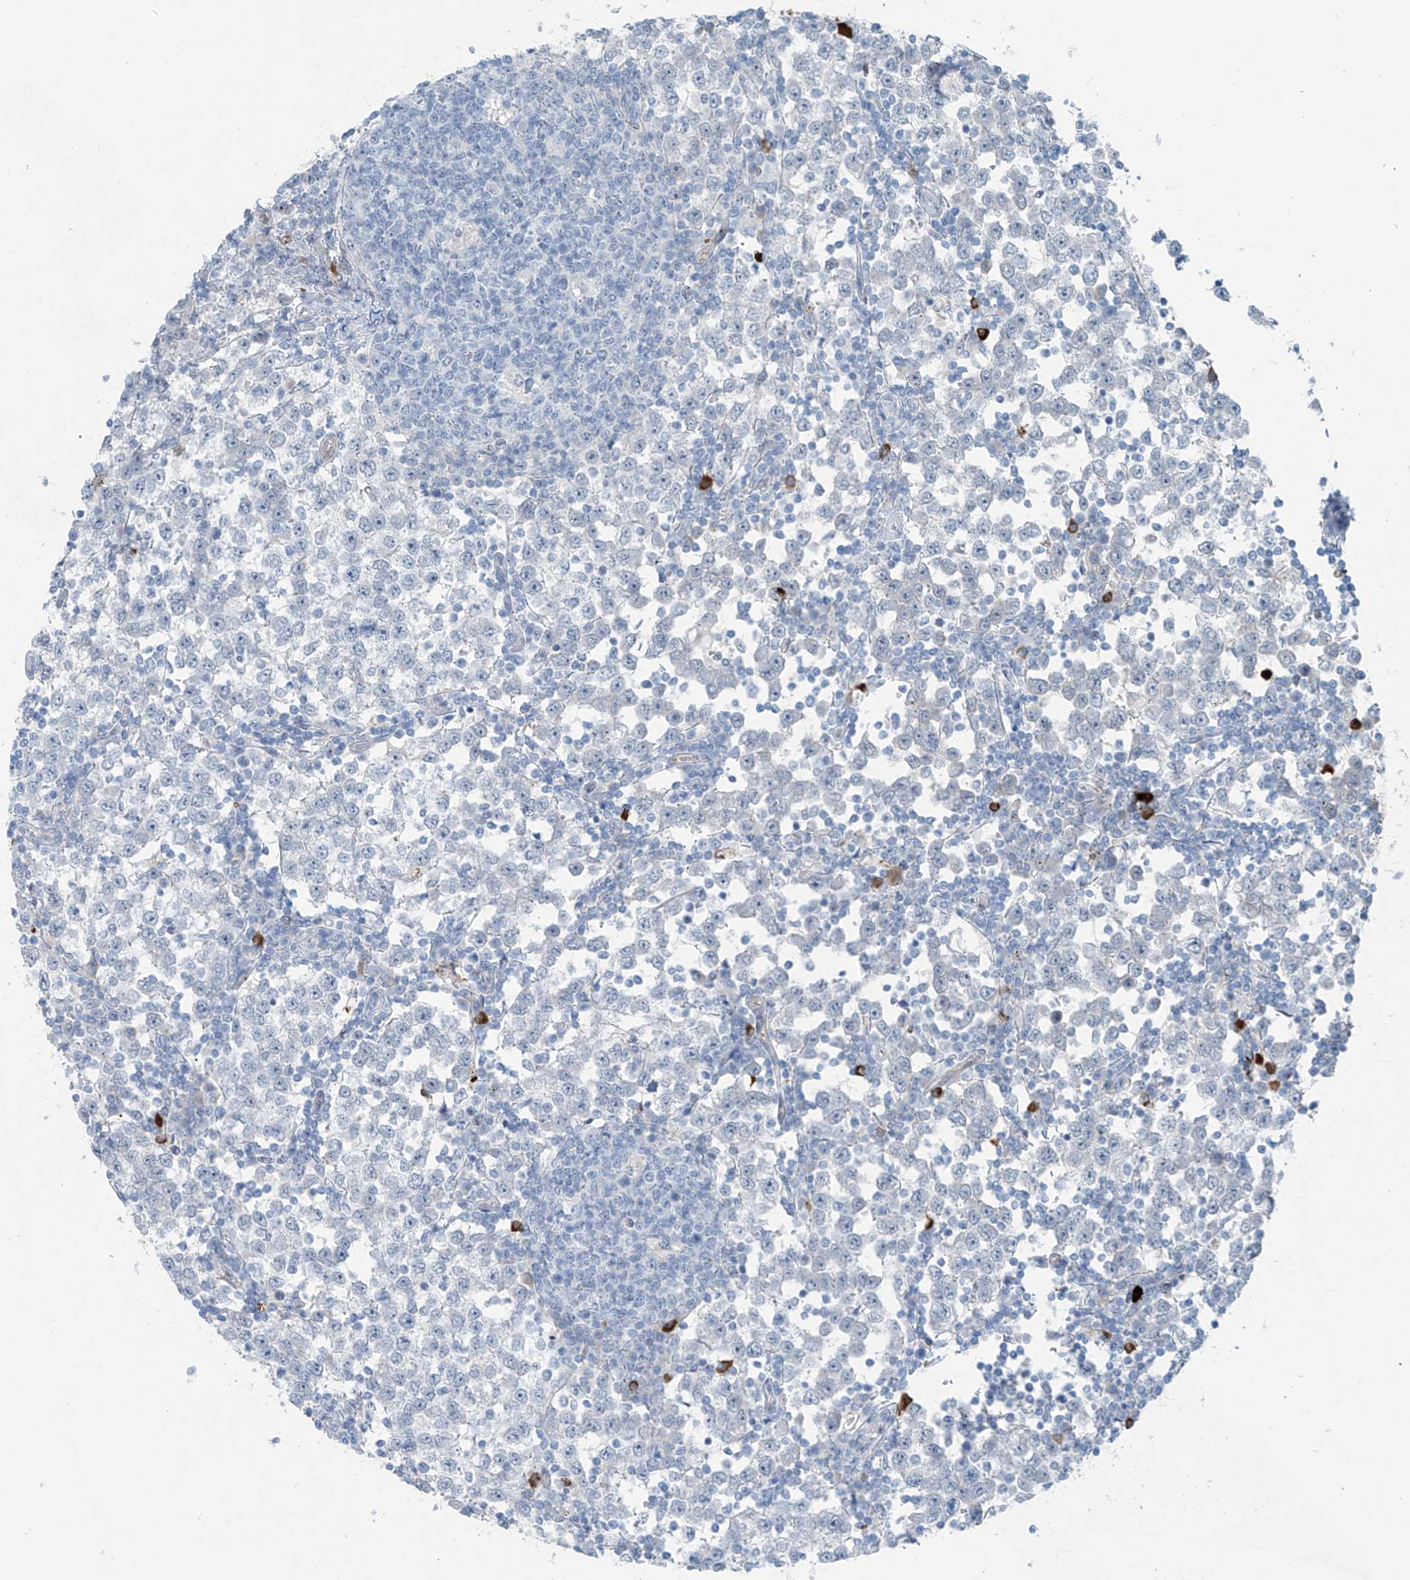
{"staining": {"intensity": "negative", "quantity": "none", "location": "none"}, "tissue": "testis cancer", "cell_type": "Tumor cells", "image_type": "cancer", "snomed": [{"axis": "morphology", "description": "Seminoma, NOS"}, {"axis": "topography", "description": "Testis"}], "caption": "High magnification brightfield microscopy of seminoma (testis) stained with DAB (brown) and counterstained with hematoxylin (blue): tumor cells show no significant positivity. (Brightfield microscopy of DAB immunohistochemistry (IHC) at high magnification).", "gene": "ZNF793", "patient": {"sex": "male", "age": 65}}